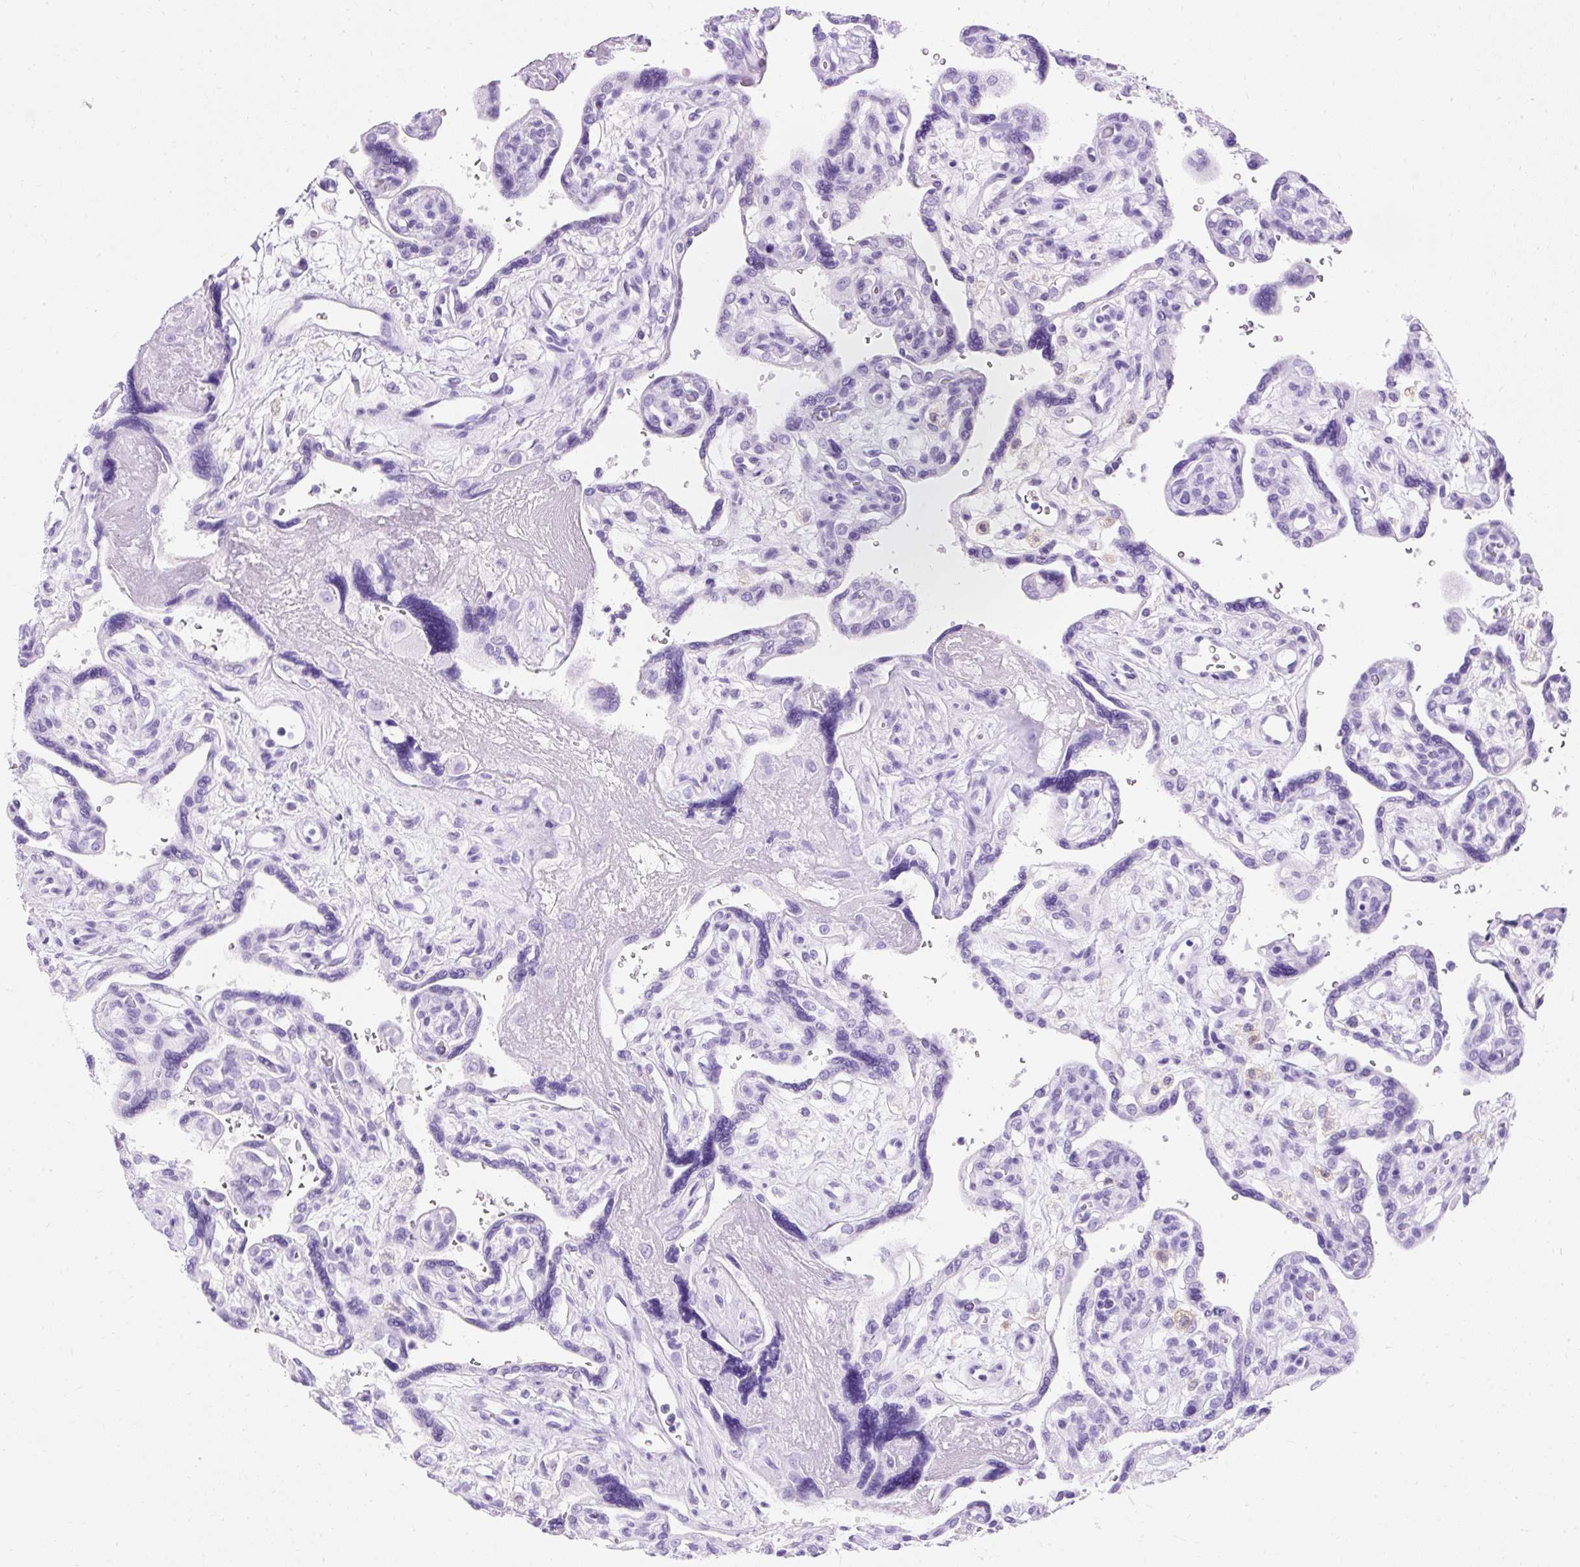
{"staining": {"intensity": "negative", "quantity": "none", "location": "none"}, "tissue": "placenta", "cell_type": "Decidual cells", "image_type": "normal", "snomed": [{"axis": "morphology", "description": "Normal tissue, NOS"}, {"axis": "topography", "description": "Placenta"}], "caption": "The micrograph displays no significant expression in decidual cells of placenta.", "gene": "PVALB", "patient": {"sex": "female", "age": 39}}